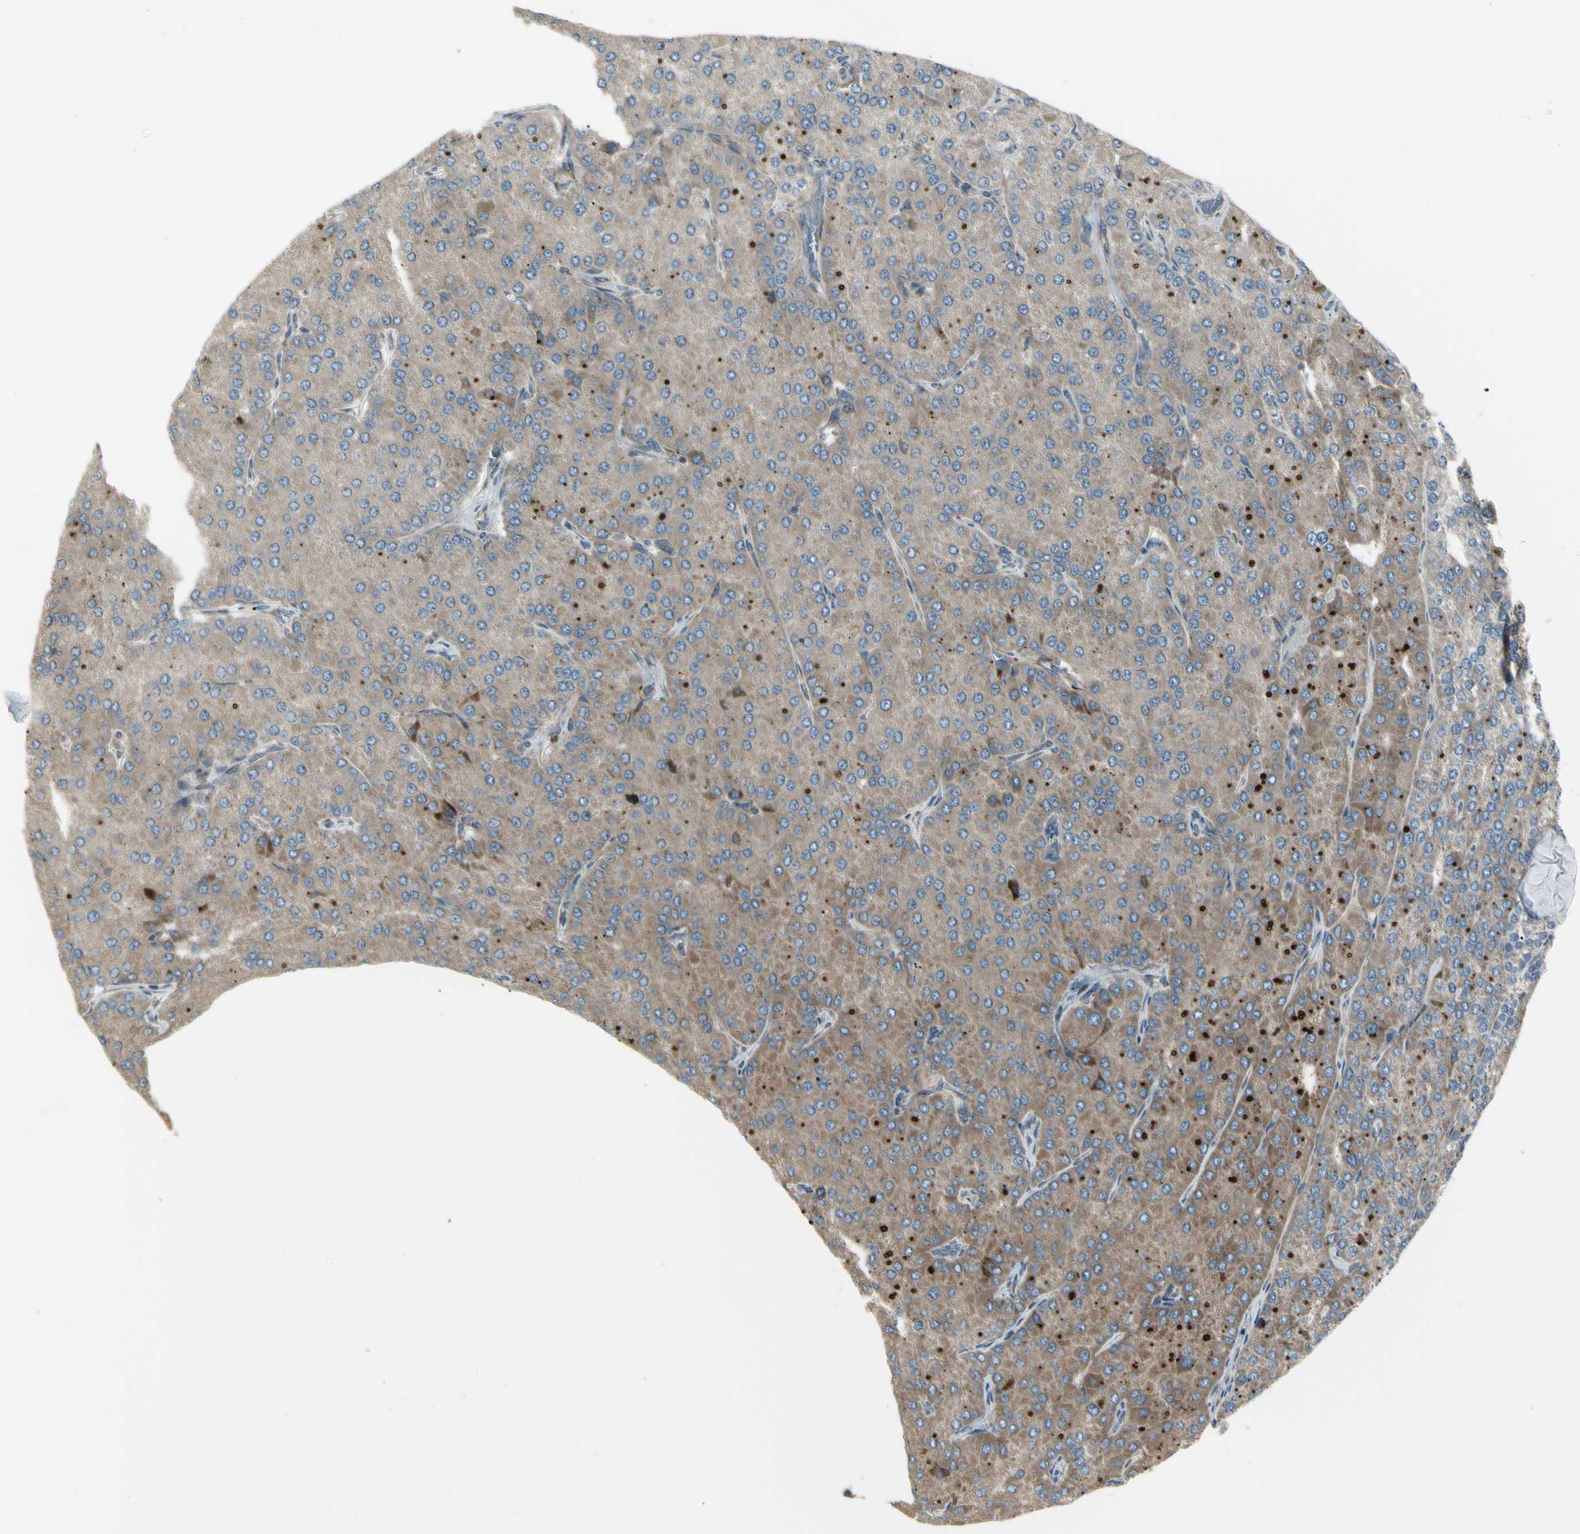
{"staining": {"intensity": "strong", "quantity": ">75%", "location": "cytoplasmic/membranous"}, "tissue": "parathyroid gland", "cell_type": "Glandular cells", "image_type": "normal", "snomed": [{"axis": "morphology", "description": "Normal tissue, NOS"}, {"axis": "morphology", "description": "Adenoma, NOS"}, {"axis": "topography", "description": "Parathyroid gland"}], "caption": "Brown immunohistochemical staining in unremarkable human parathyroid gland displays strong cytoplasmic/membranous expression in about >75% of glandular cells. Nuclei are stained in blue.", "gene": "OSTM1", "patient": {"sex": "female", "age": 86}}